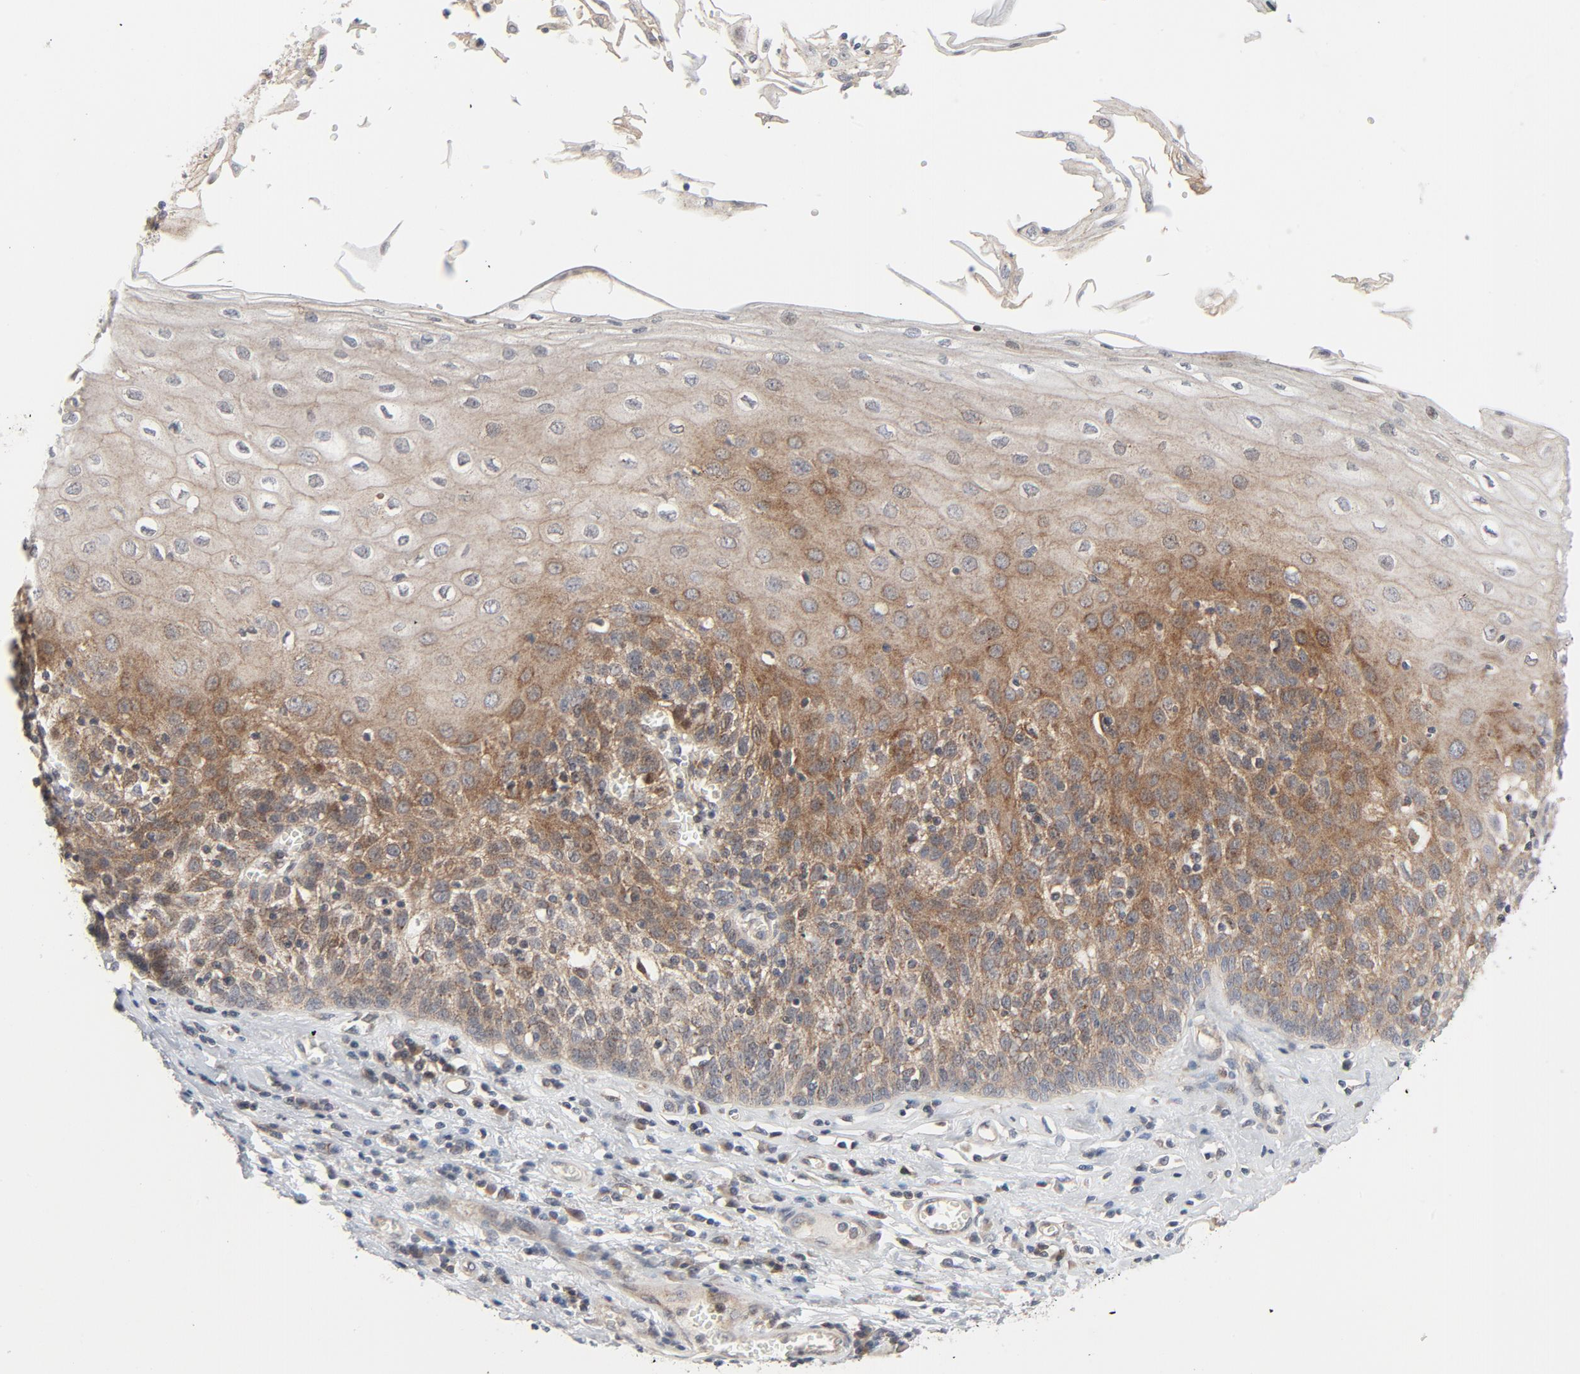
{"staining": {"intensity": "strong", "quantity": "25%-75%", "location": "cytoplasmic/membranous"}, "tissue": "esophagus", "cell_type": "Squamous epithelial cells", "image_type": "normal", "snomed": [{"axis": "morphology", "description": "Normal tissue, NOS"}, {"axis": "morphology", "description": "Squamous cell carcinoma, NOS"}, {"axis": "topography", "description": "Esophagus"}], "caption": "Squamous epithelial cells display high levels of strong cytoplasmic/membranous expression in about 25%-75% of cells in benign human esophagus.", "gene": "TSG101", "patient": {"sex": "male", "age": 65}}